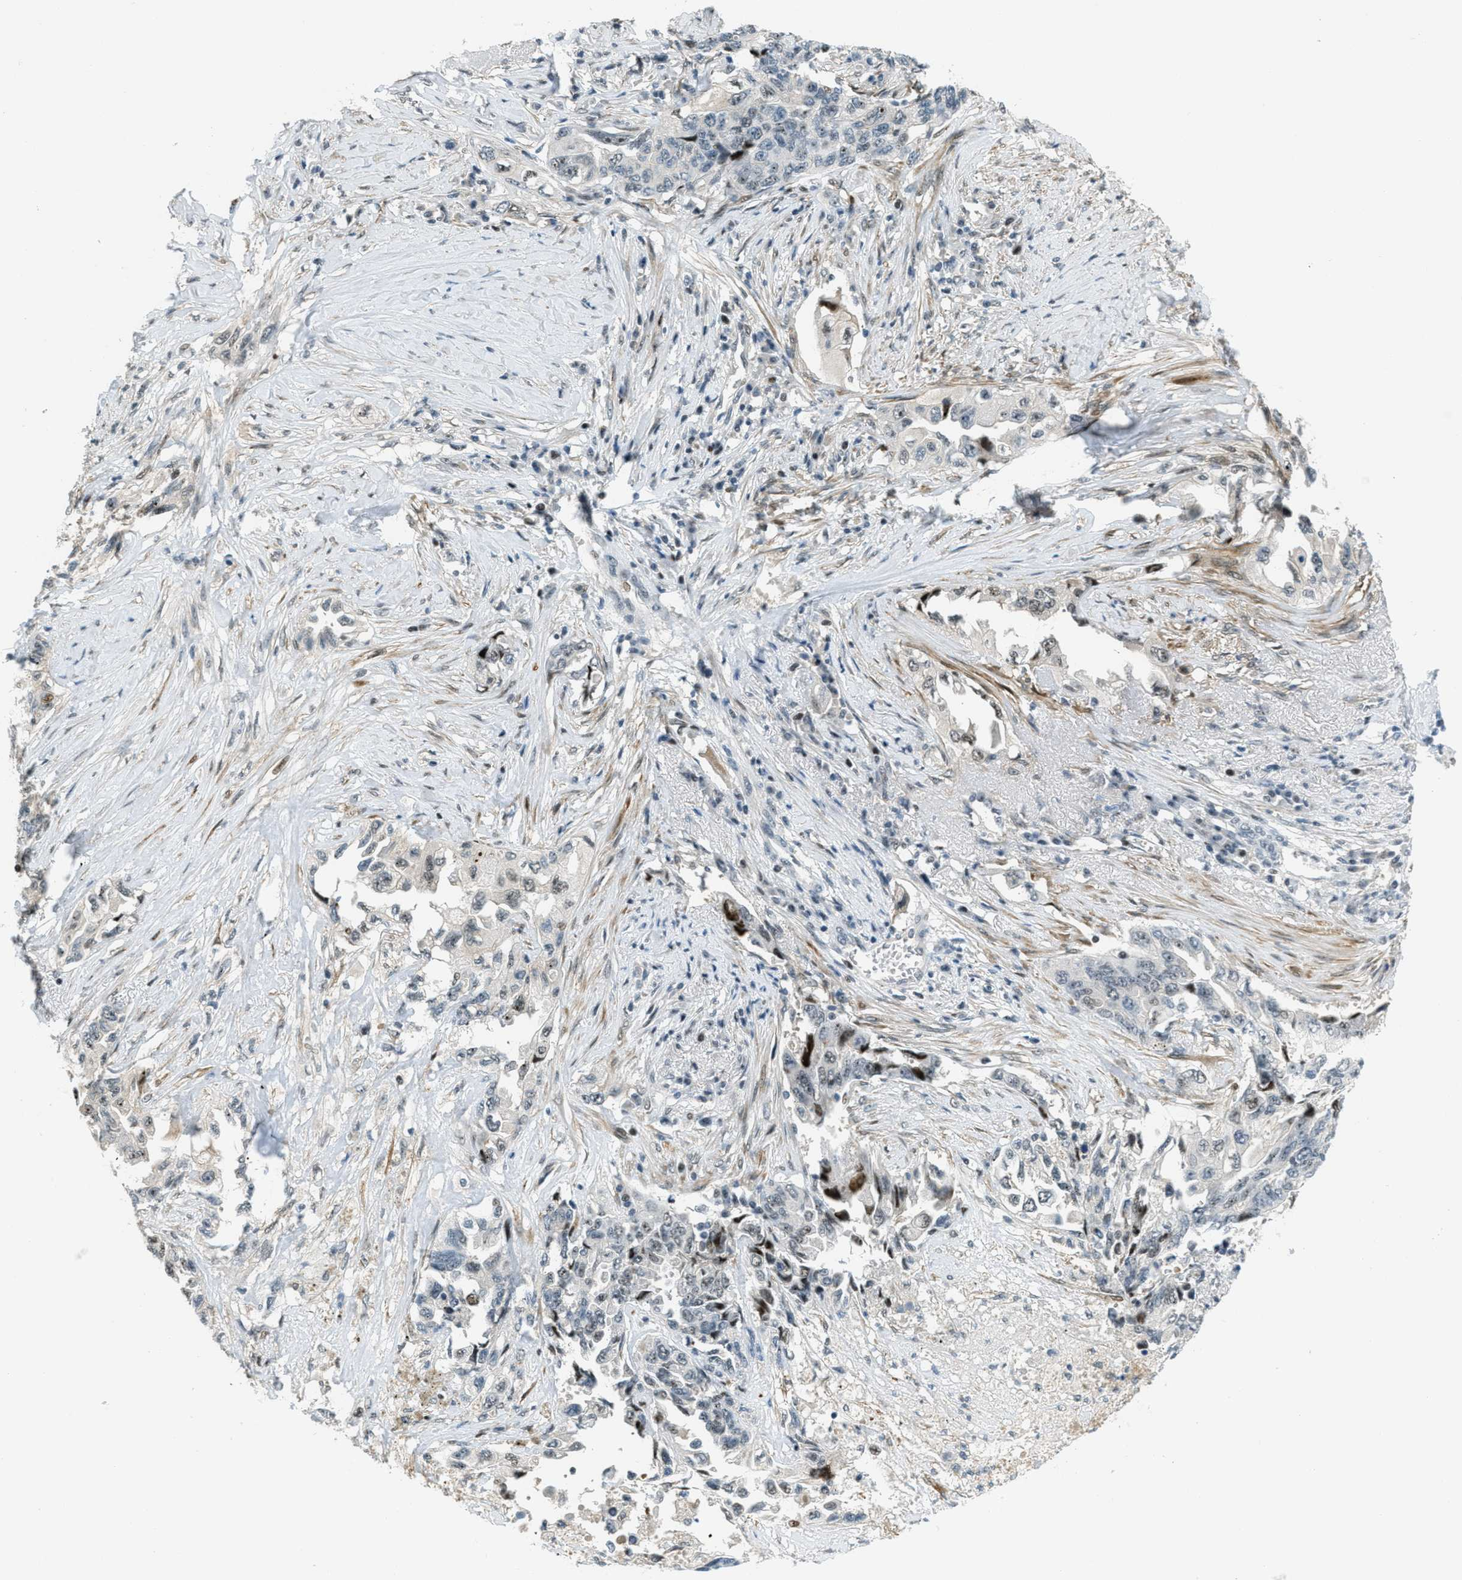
{"staining": {"intensity": "weak", "quantity": "<25%", "location": "nuclear"}, "tissue": "lung cancer", "cell_type": "Tumor cells", "image_type": "cancer", "snomed": [{"axis": "morphology", "description": "Adenocarcinoma, NOS"}, {"axis": "topography", "description": "Lung"}], "caption": "Immunohistochemical staining of human lung cancer (adenocarcinoma) demonstrates no significant expression in tumor cells. The staining is performed using DAB (3,3'-diaminobenzidine) brown chromogen with nuclei counter-stained in using hematoxylin.", "gene": "ZDHHC23", "patient": {"sex": "female", "age": 51}}